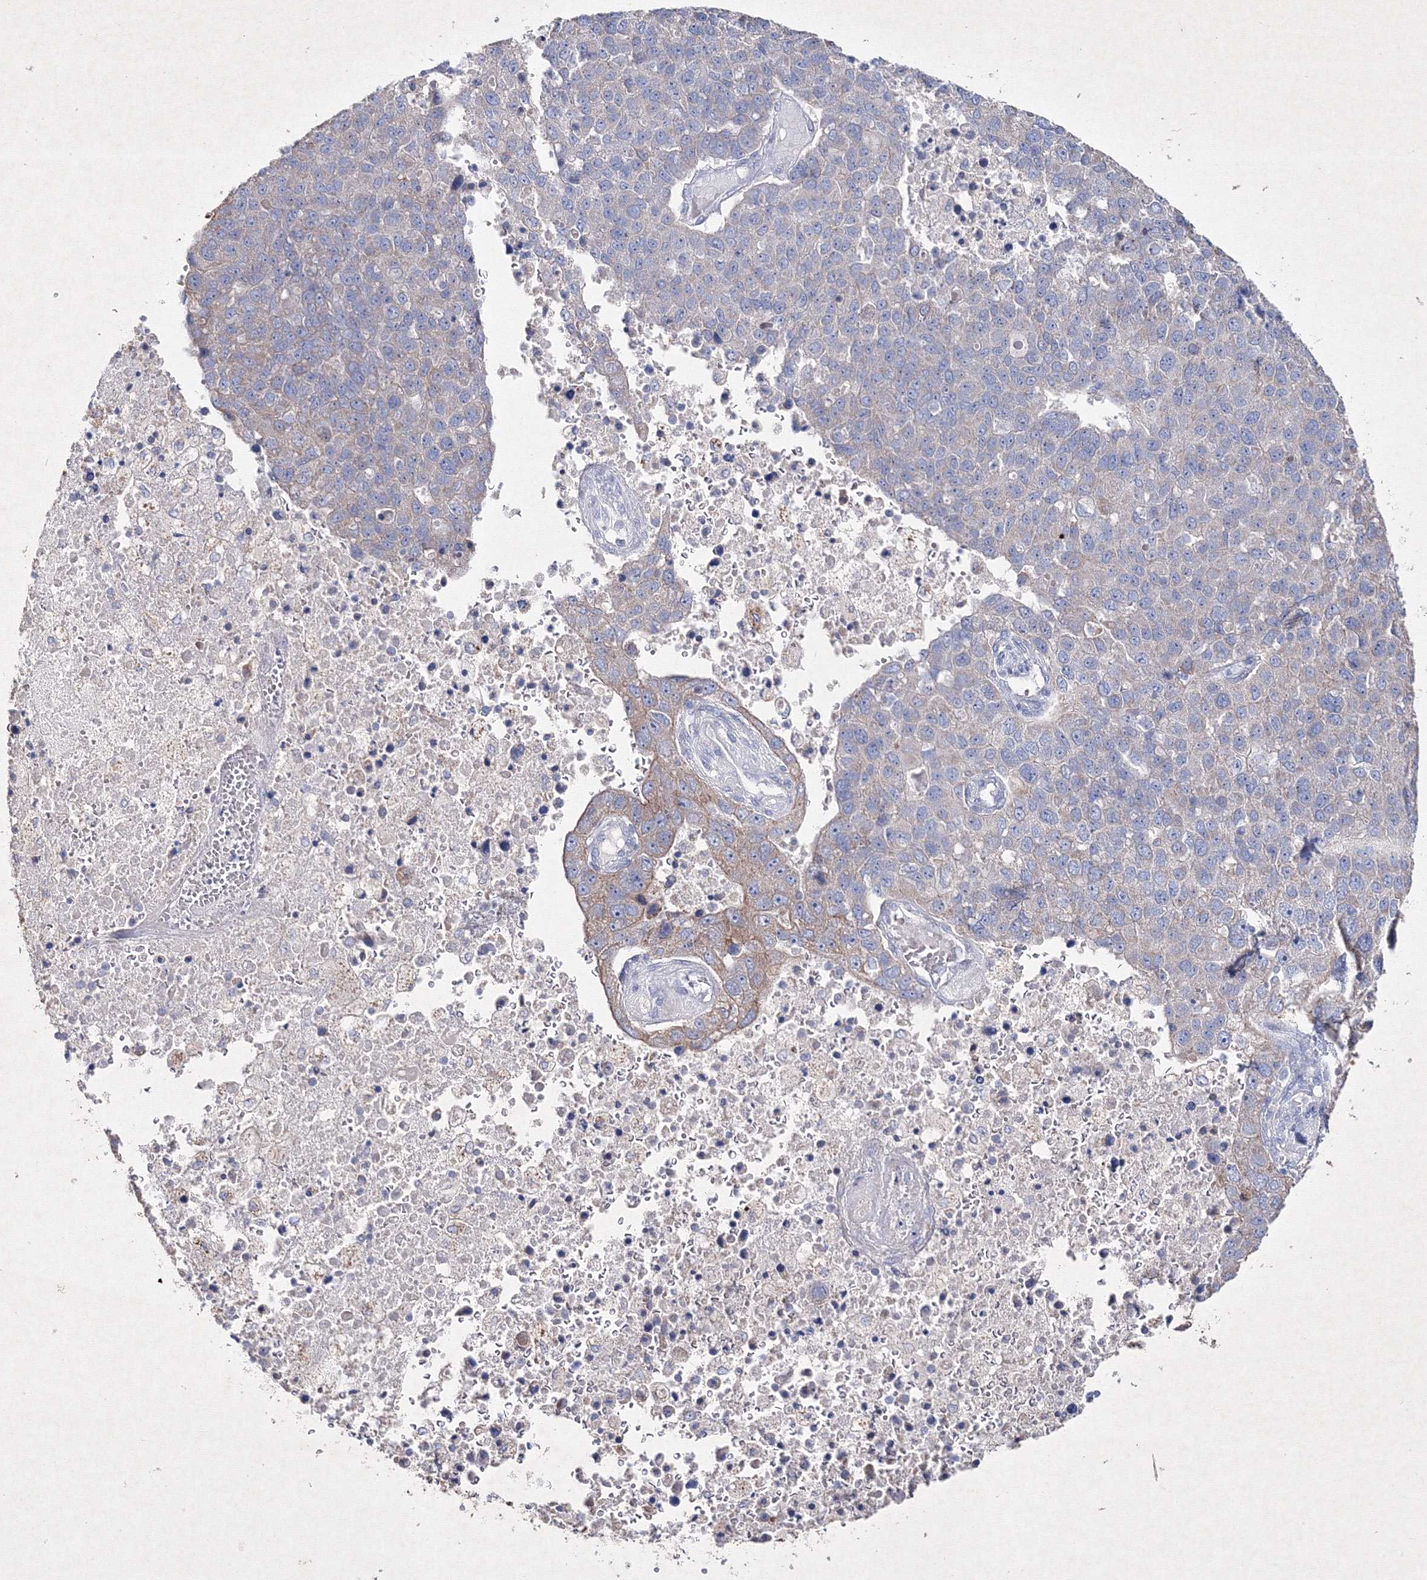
{"staining": {"intensity": "weak", "quantity": "<25%", "location": "cytoplasmic/membranous"}, "tissue": "pancreatic cancer", "cell_type": "Tumor cells", "image_type": "cancer", "snomed": [{"axis": "morphology", "description": "Adenocarcinoma, NOS"}, {"axis": "topography", "description": "Pancreas"}], "caption": "Immunohistochemistry (IHC) of human pancreatic cancer (adenocarcinoma) displays no staining in tumor cells. (DAB immunohistochemistry visualized using brightfield microscopy, high magnification).", "gene": "SMIM29", "patient": {"sex": "female", "age": 61}}